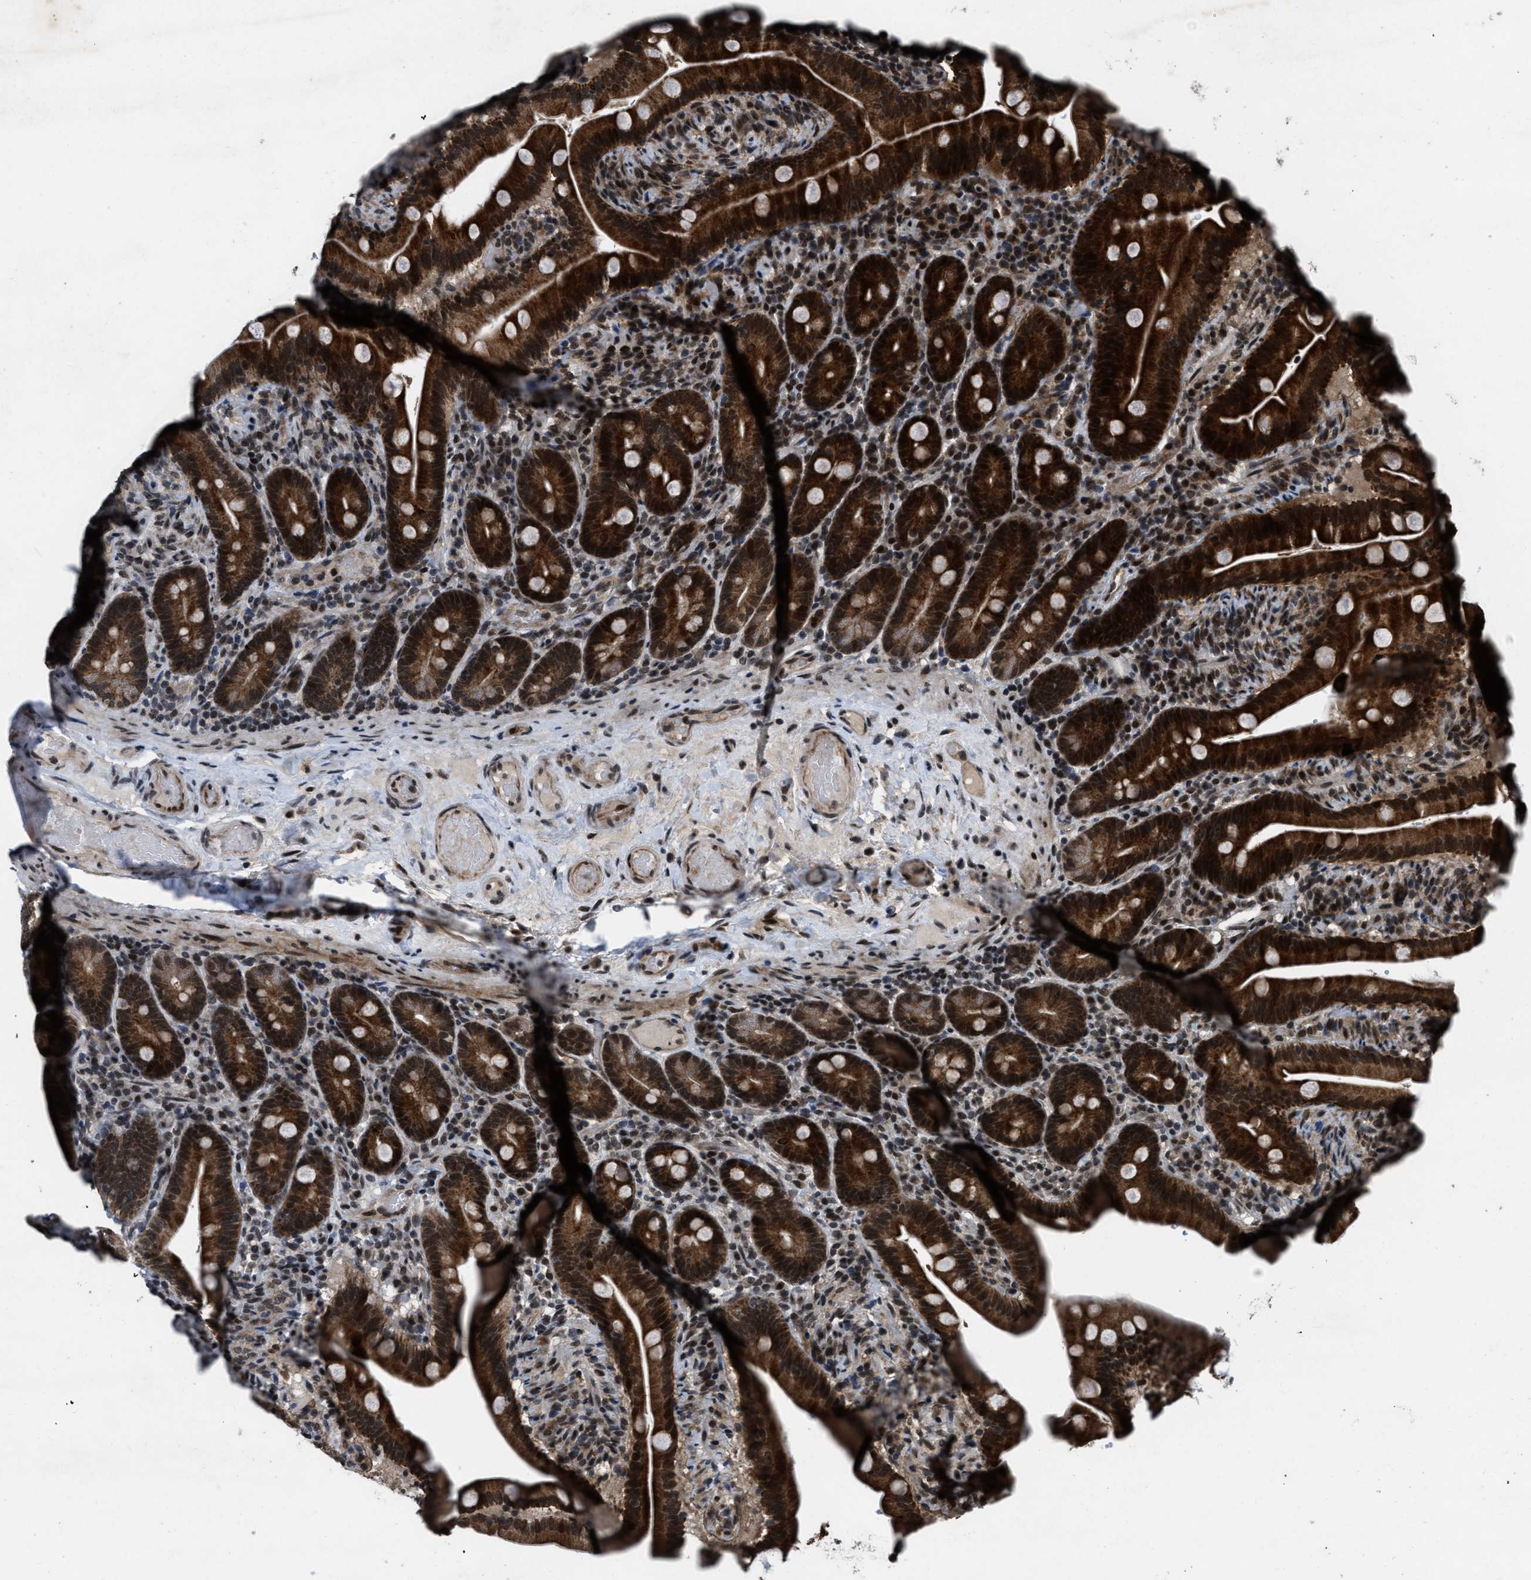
{"staining": {"intensity": "strong", "quantity": ">75%", "location": "cytoplasmic/membranous,nuclear"}, "tissue": "duodenum", "cell_type": "Glandular cells", "image_type": "normal", "snomed": [{"axis": "morphology", "description": "Normal tissue, NOS"}, {"axis": "topography", "description": "Duodenum"}], "caption": "An immunohistochemistry (IHC) histopathology image of benign tissue is shown. Protein staining in brown shows strong cytoplasmic/membranous,nuclear positivity in duodenum within glandular cells.", "gene": "ZNHIT1", "patient": {"sex": "male", "age": 54}}